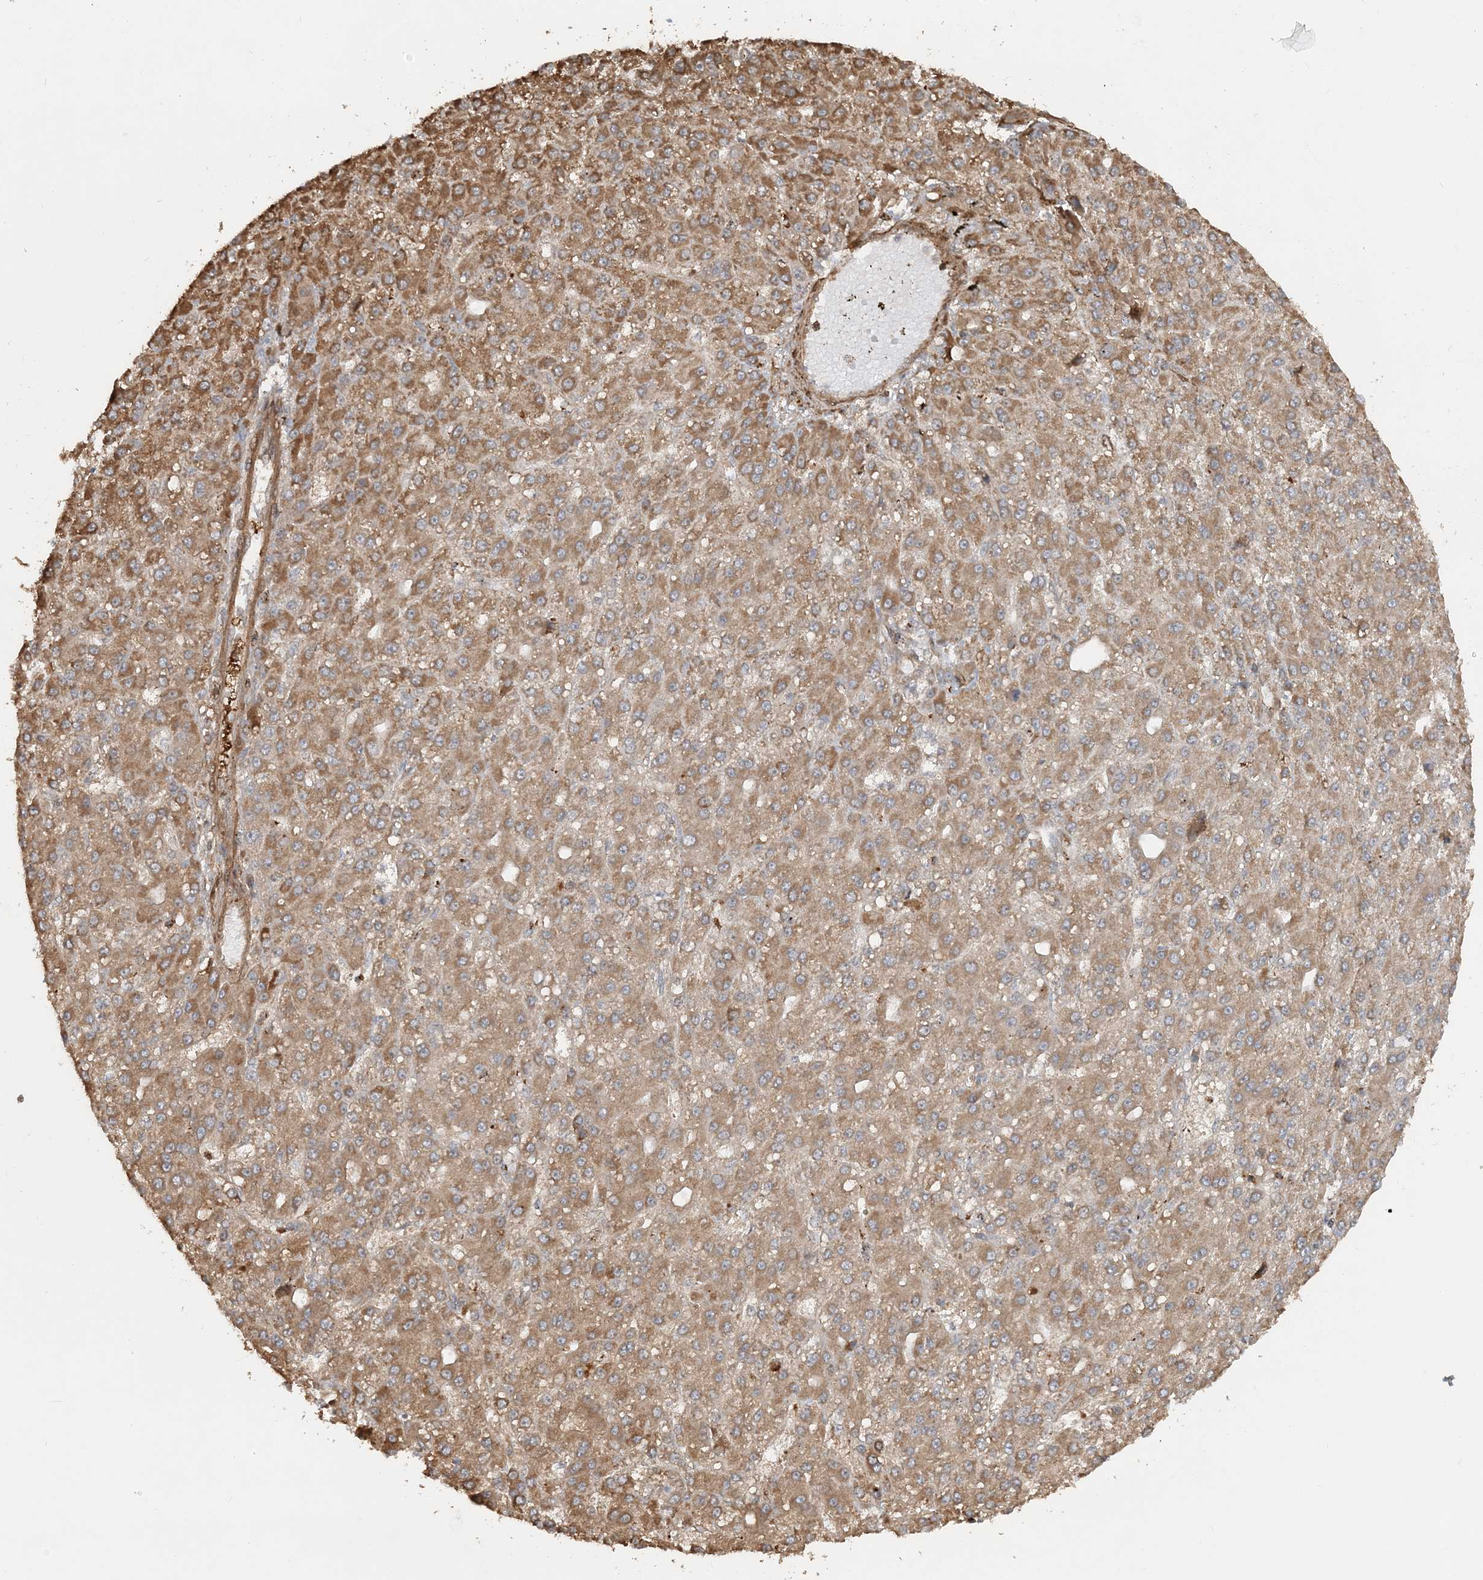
{"staining": {"intensity": "moderate", "quantity": ">75%", "location": "cytoplasmic/membranous"}, "tissue": "liver cancer", "cell_type": "Tumor cells", "image_type": "cancer", "snomed": [{"axis": "morphology", "description": "Carcinoma, Hepatocellular, NOS"}, {"axis": "topography", "description": "Liver"}], "caption": "Immunohistochemistry image of neoplastic tissue: human hepatocellular carcinoma (liver) stained using immunohistochemistry exhibits medium levels of moderate protein expression localized specifically in the cytoplasmic/membranous of tumor cells, appearing as a cytoplasmic/membranous brown color.", "gene": "DSTN", "patient": {"sex": "male", "age": 67}}